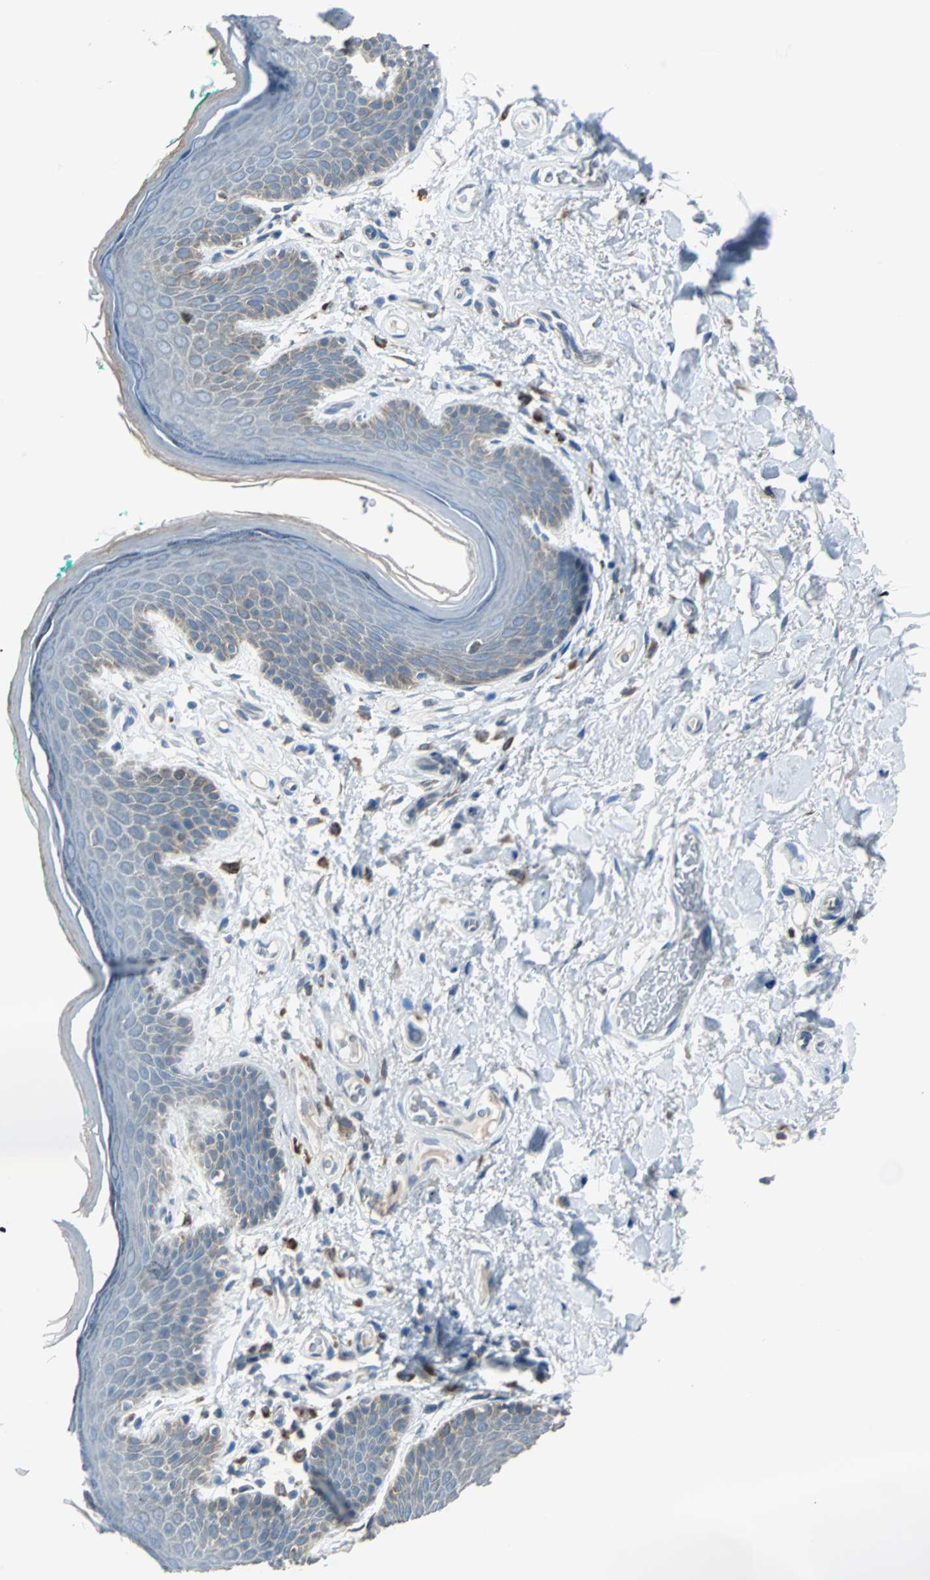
{"staining": {"intensity": "weak", "quantity": "<25%", "location": "cytoplasmic/membranous"}, "tissue": "skin", "cell_type": "Epidermal cells", "image_type": "normal", "snomed": [{"axis": "morphology", "description": "Normal tissue, NOS"}, {"axis": "topography", "description": "Anal"}], "caption": "High power microscopy image of an immunohistochemistry image of normal skin, revealing no significant expression in epidermal cells.", "gene": "PDIA4", "patient": {"sex": "male", "age": 74}}